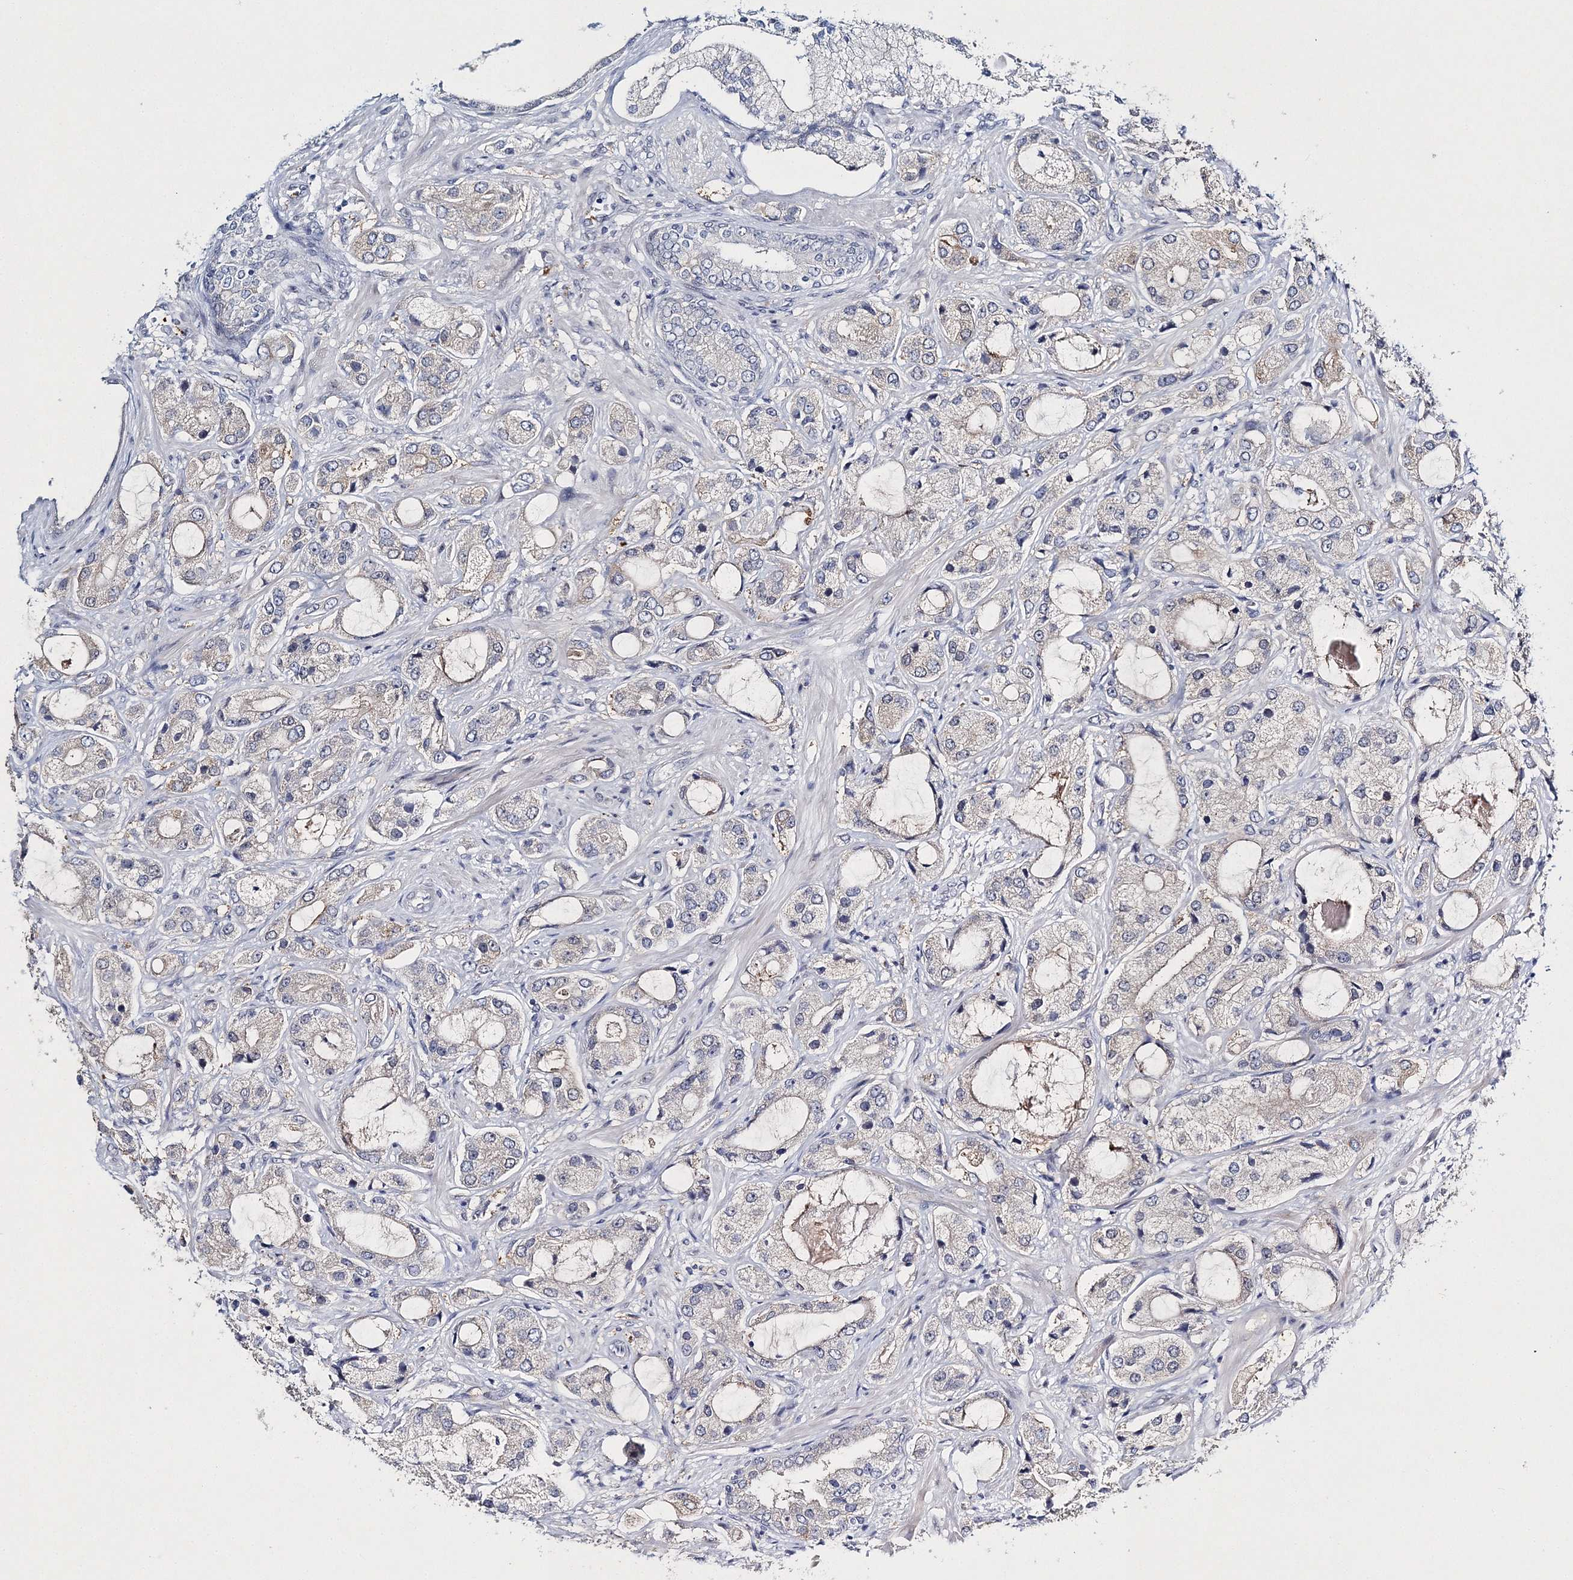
{"staining": {"intensity": "negative", "quantity": "none", "location": "none"}, "tissue": "prostate cancer", "cell_type": "Tumor cells", "image_type": "cancer", "snomed": [{"axis": "morphology", "description": "Normal tissue, NOS"}, {"axis": "morphology", "description": "Adenocarcinoma, High grade"}, {"axis": "topography", "description": "Prostate"}, {"axis": "topography", "description": "Peripheral nerve tissue"}], "caption": "A micrograph of high-grade adenocarcinoma (prostate) stained for a protein displays no brown staining in tumor cells.", "gene": "MYOZ2", "patient": {"sex": "male", "age": 59}}